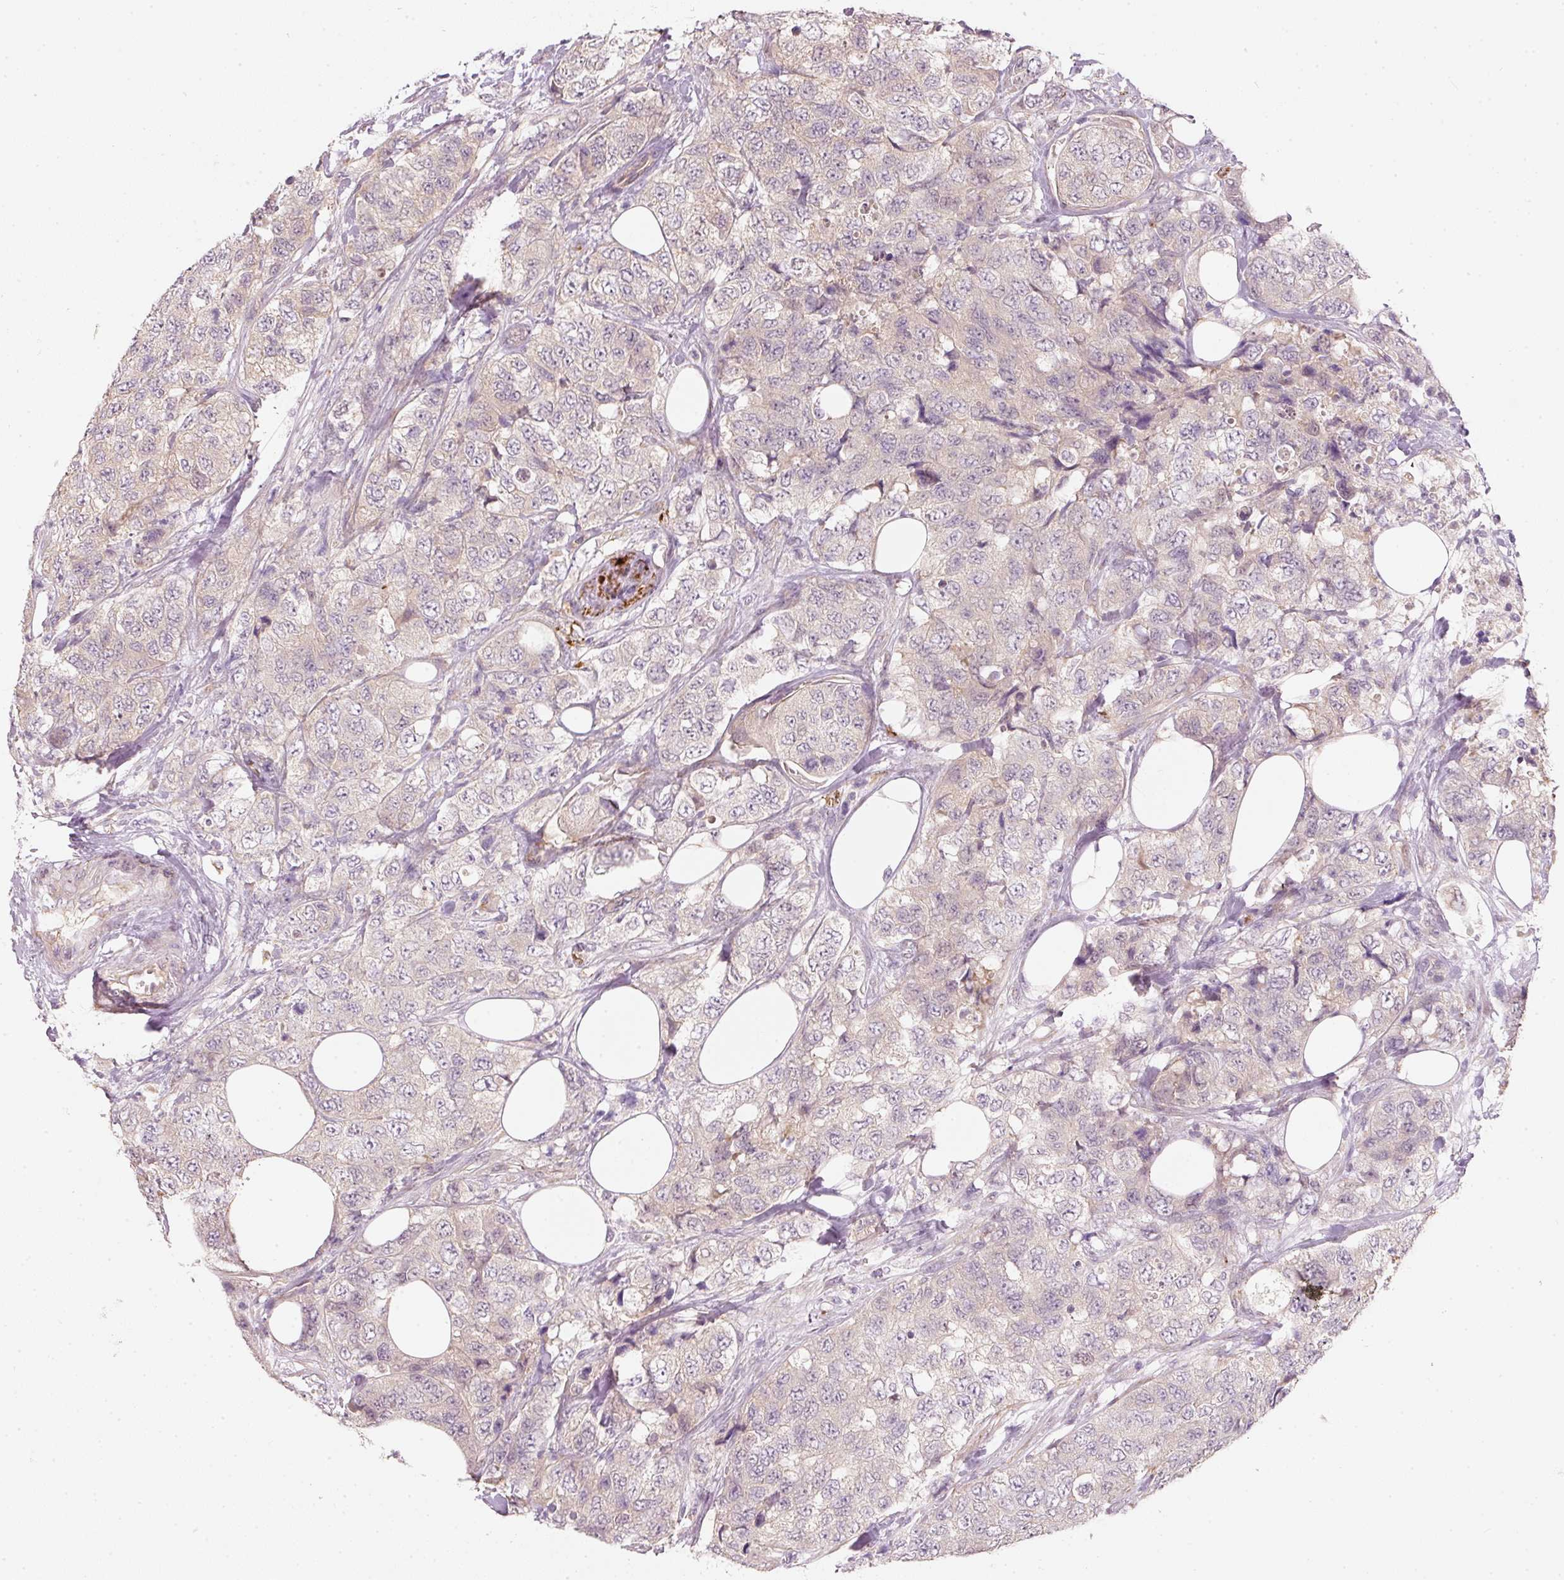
{"staining": {"intensity": "weak", "quantity": "25%-75%", "location": "cytoplasmic/membranous"}, "tissue": "urothelial cancer", "cell_type": "Tumor cells", "image_type": "cancer", "snomed": [{"axis": "morphology", "description": "Urothelial carcinoma, High grade"}, {"axis": "topography", "description": "Urinary bladder"}], "caption": "A micrograph of human high-grade urothelial carcinoma stained for a protein demonstrates weak cytoplasmic/membranous brown staining in tumor cells.", "gene": "RGL2", "patient": {"sex": "female", "age": 78}}